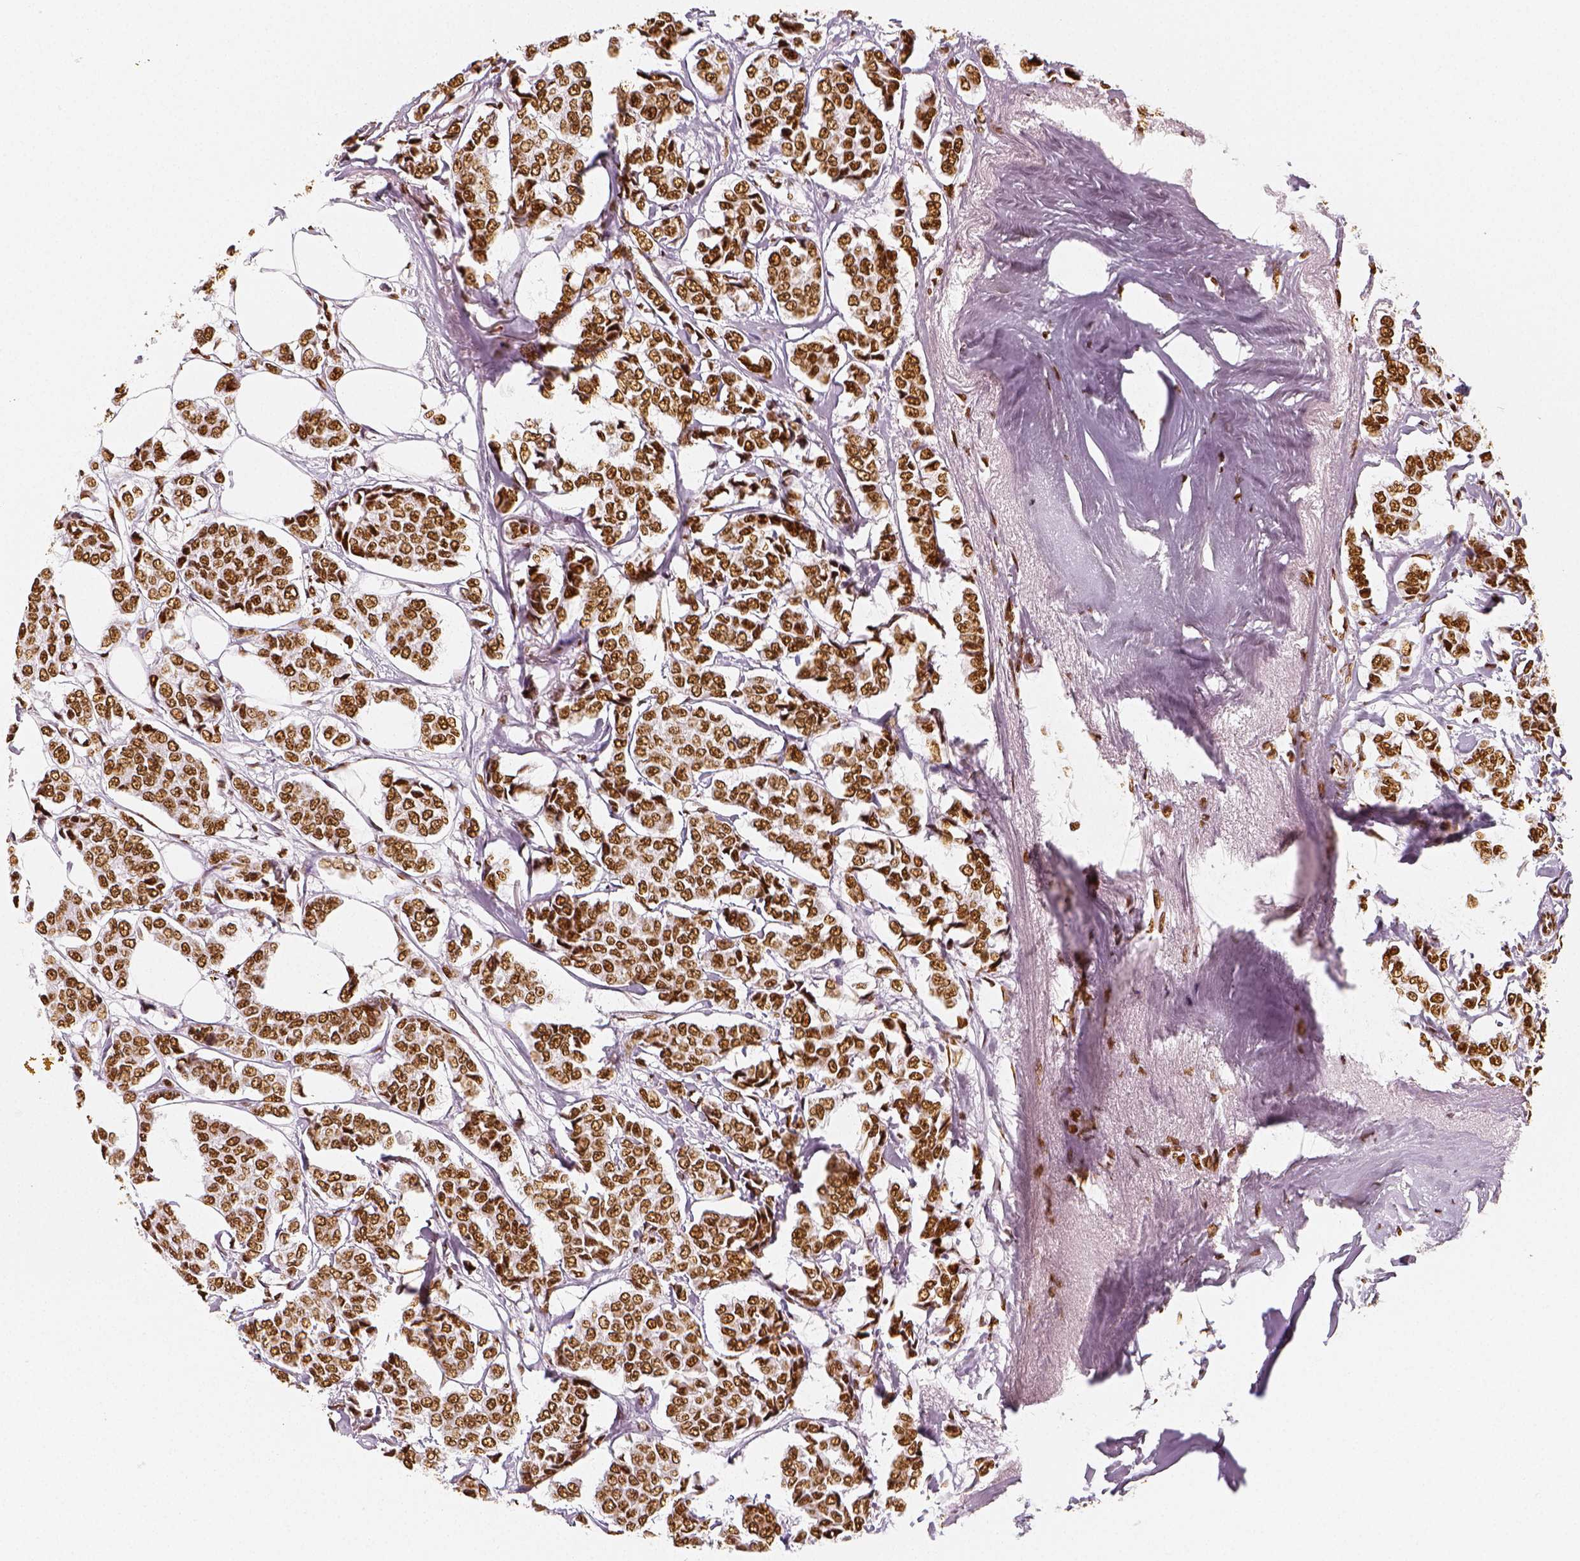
{"staining": {"intensity": "strong", "quantity": ">75%", "location": "nuclear"}, "tissue": "breast cancer", "cell_type": "Tumor cells", "image_type": "cancer", "snomed": [{"axis": "morphology", "description": "Duct carcinoma"}, {"axis": "topography", "description": "Breast"}], "caption": "Immunohistochemistry micrograph of human breast cancer (intraductal carcinoma) stained for a protein (brown), which demonstrates high levels of strong nuclear expression in approximately >75% of tumor cells.", "gene": "KDM5B", "patient": {"sex": "female", "age": 94}}